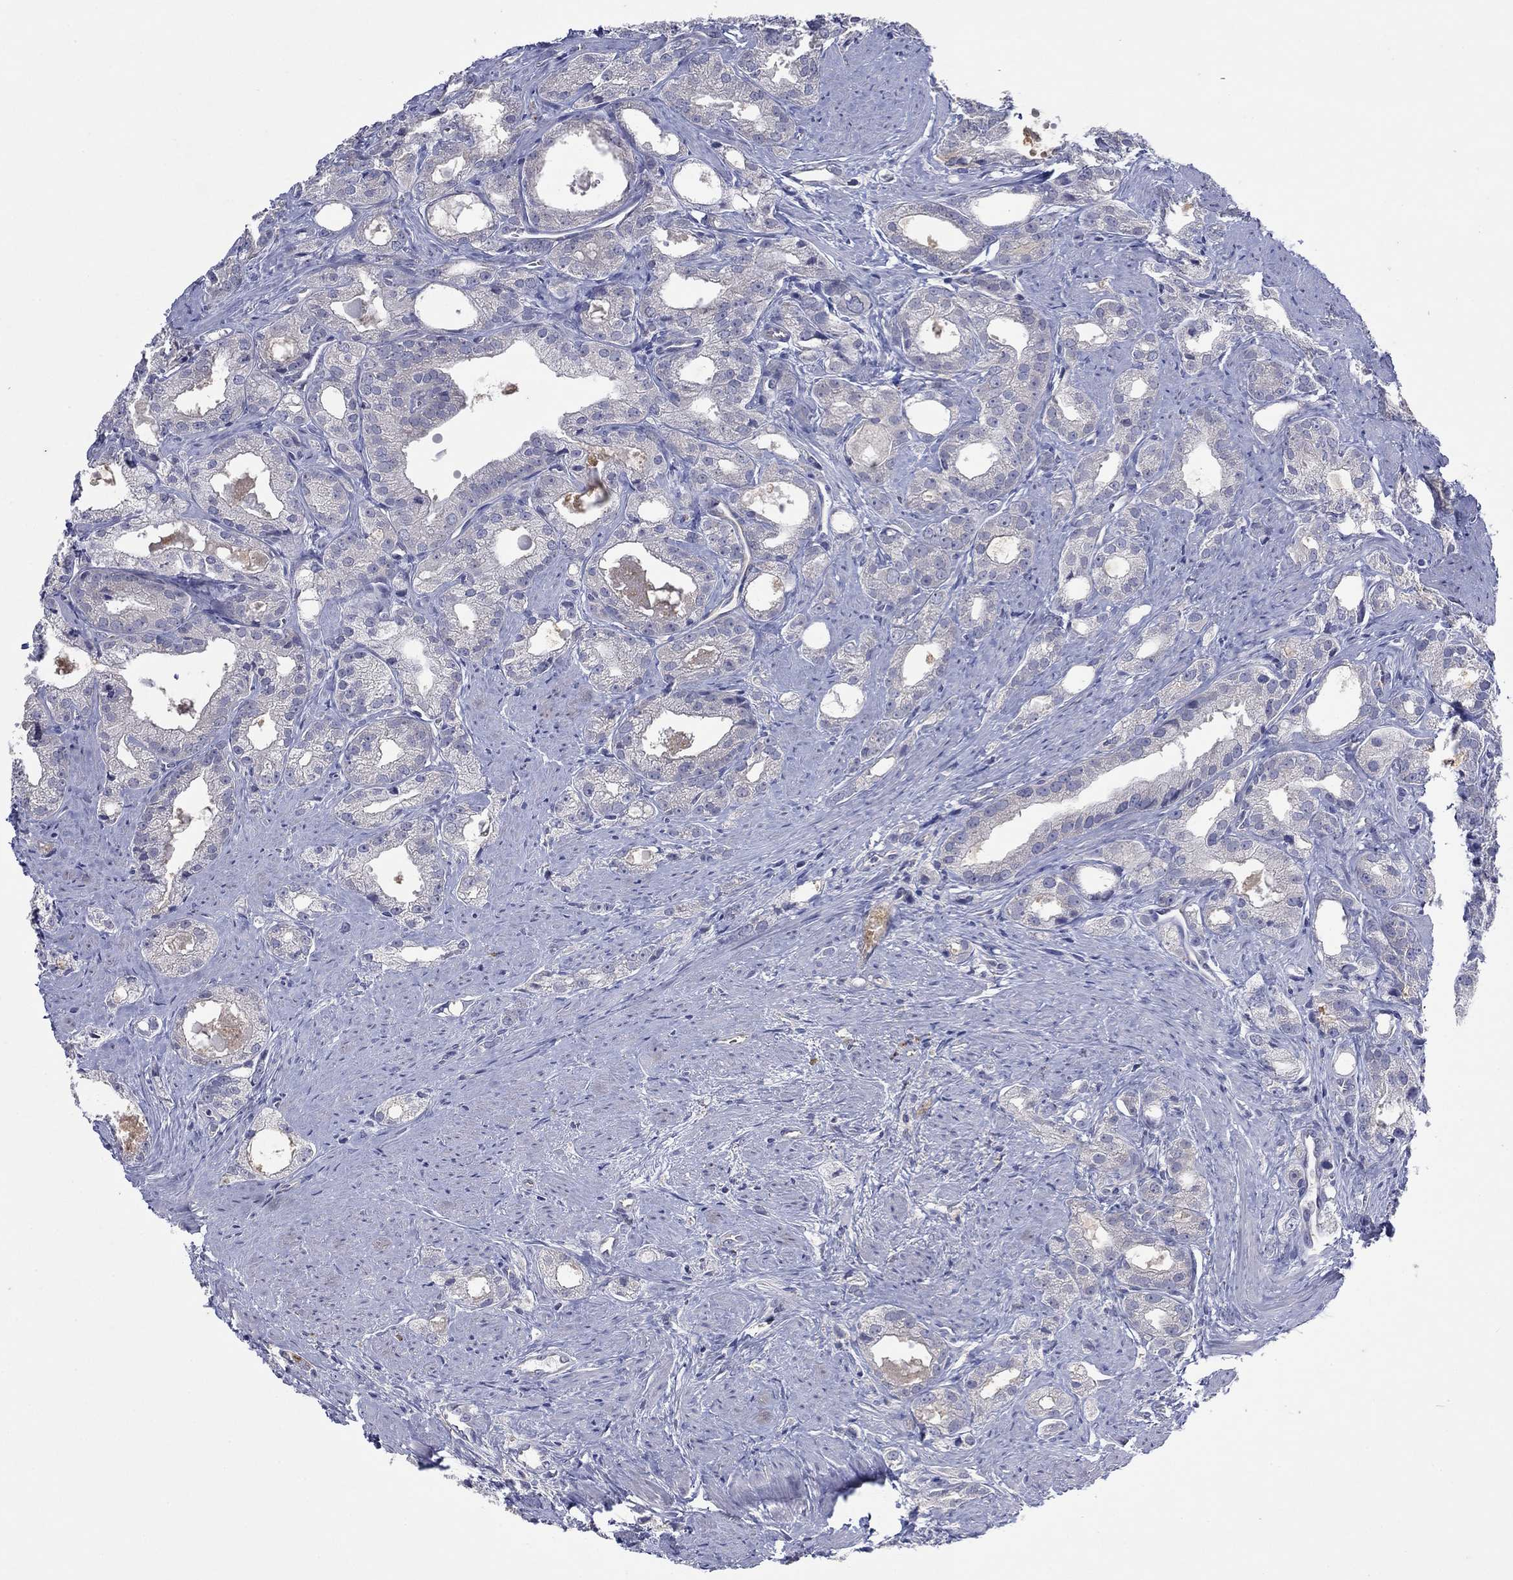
{"staining": {"intensity": "negative", "quantity": "none", "location": "none"}, "tissue": "prostate cancer", "cell_type": "Tumor cells", "image_type": "cancer", "snomed": [{"axis": "morphology", "description": "Adenocarcinoma, NOS"}, {"axis": "morphology", "description": "Adenocarcinoma, High grade"}, {"axis": "topography", "description": "Prostate"}], "caption": "Immunohistochemistry (IHC) of human prostate cancer (high-grade adenocarcinoma) exhibits no expression in tumor cells. (Immunohistochemistry (IHC), brightfield microscopy, high magnification).", "gene": "PLCL2", "patient": {"sex": "male", "age": 70}}